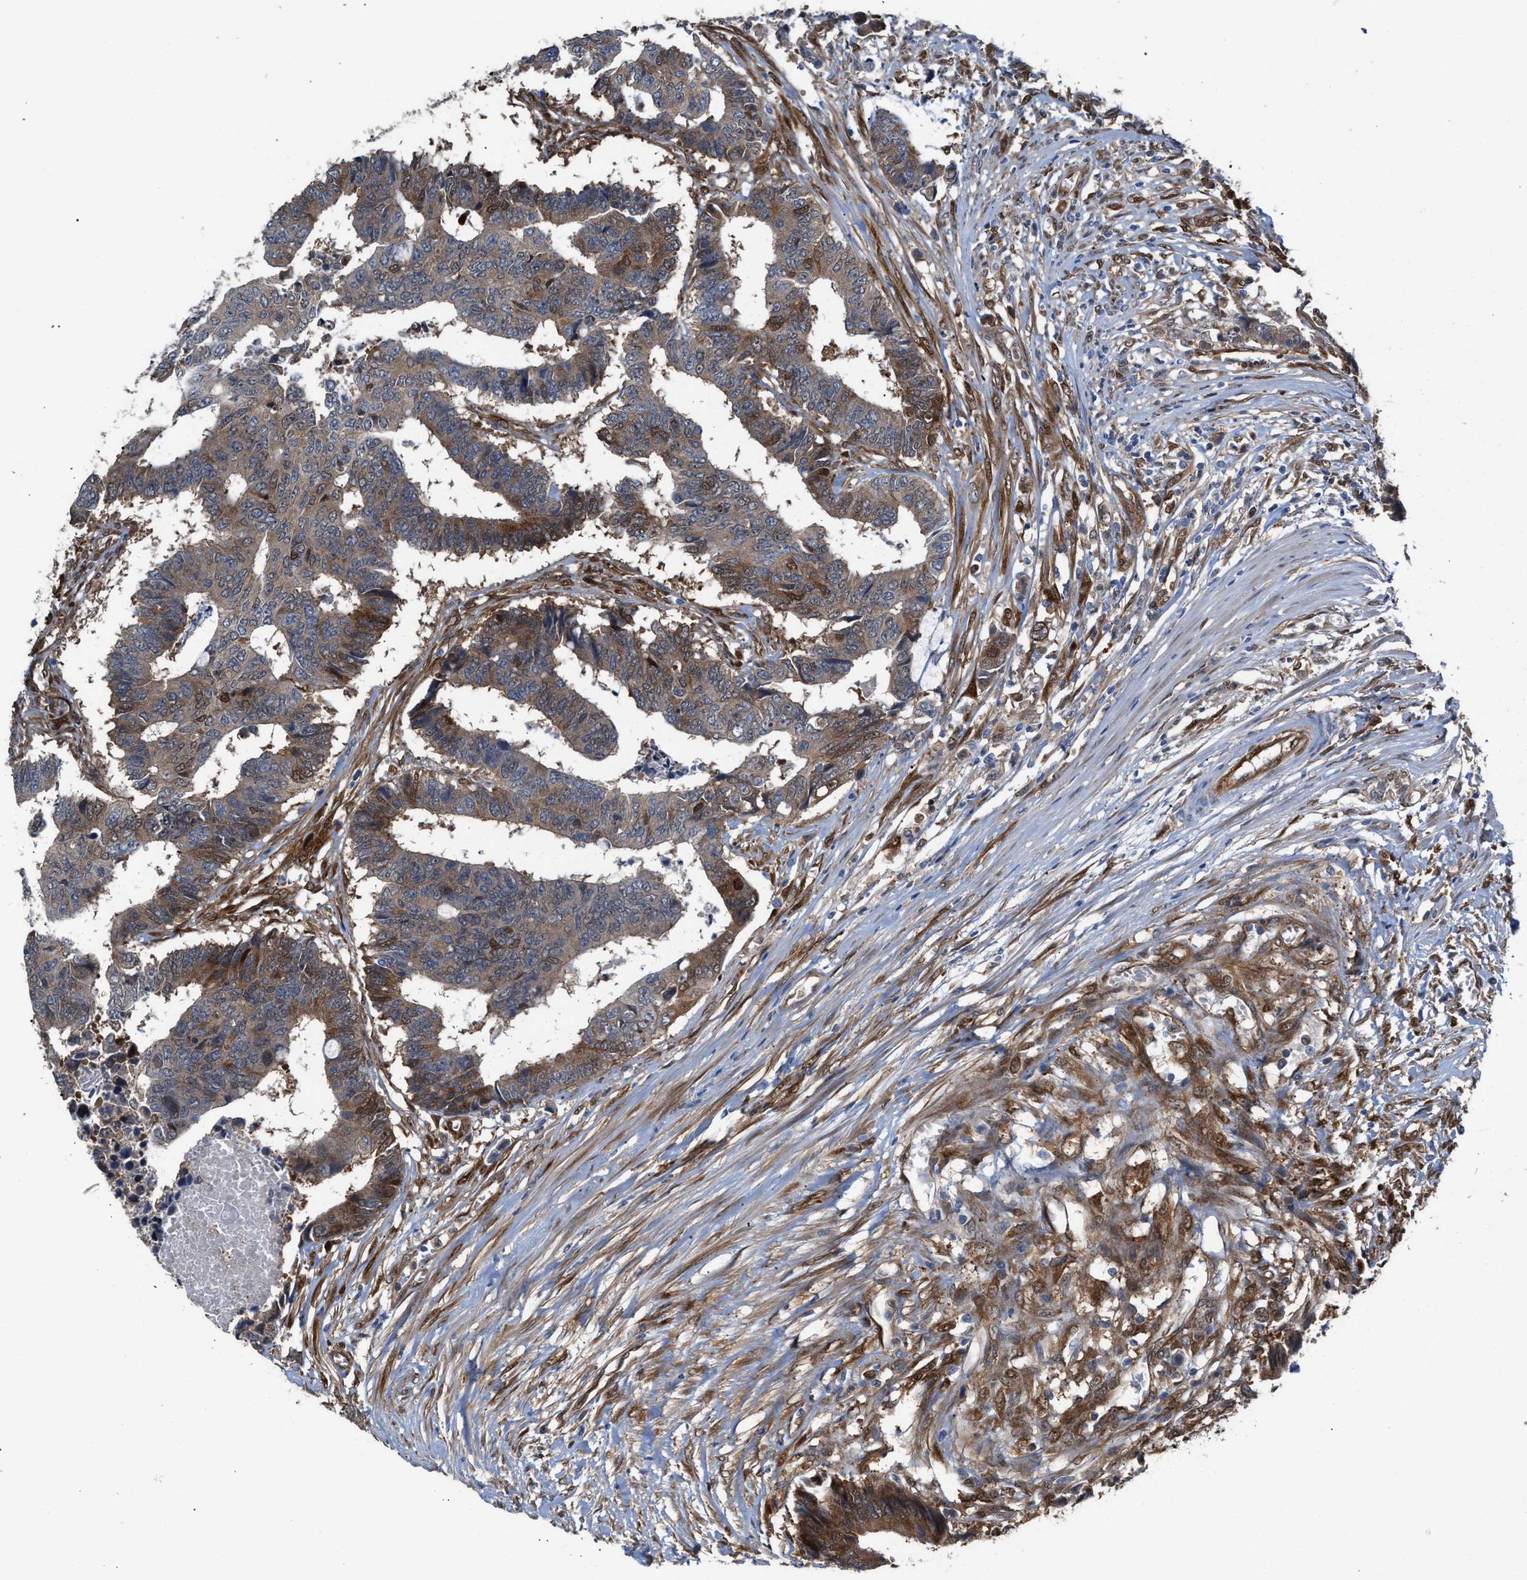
{"staining": {"intensity": "moderate", "quantity": "25%-75%", "location": "cytoplasmic/membranous"}, "tissue": "colorectal cancer", "cell_type": "Tumor cells", "image_type": "cancer", "snomed": [{"axis": "morphology", "description": "Adenocarcinoma, NOS"}, {"axis": "topography", "description": "Rectum"}], "caption": "A high-resolution micrograph shows immunohistochemistry staining of colorectal cancer, which reveals moderate cytoplasmic/membranous positivity in approximately 25%-75% of tumor cells. The staining was performed using DAB (3,3'-diaminobenzidine) to visualize the protein expression in brown, while the nuclei were stained in blue with hematoxylin (Magnification: 20x).", "gene": "TP53I3", "patient": {"sex": "male", "age": 84}}